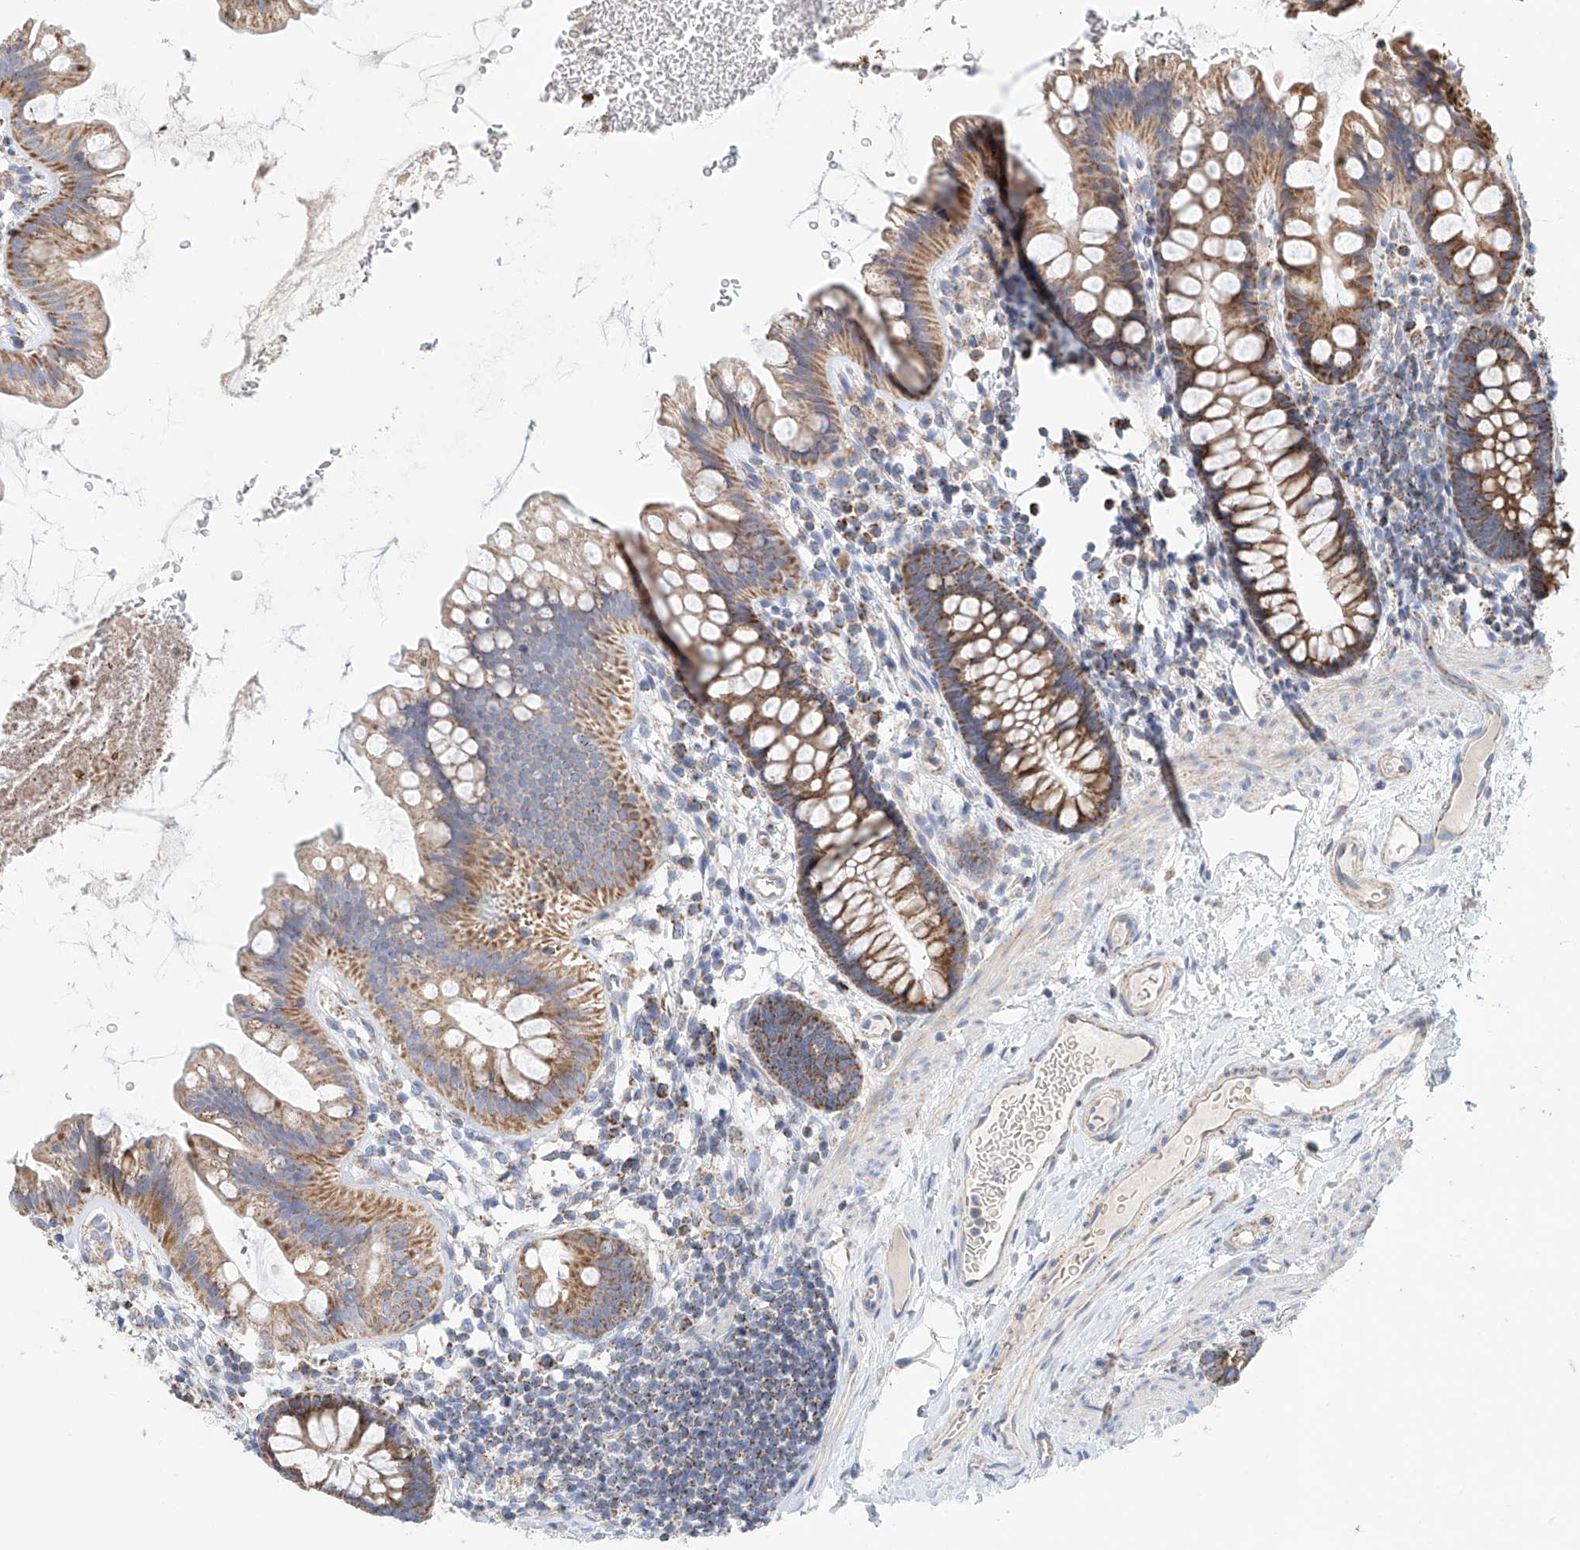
{"staining": {"intensity": "moderate", "quantity": "25%-75%", "location": "cytoplasmic/membranous"}, "tissue": "colon", "cell_type": "Endothelial cells", "image_type": "normal", "snomed": [{"axis": "morphology", "description": "Normal tissue, NOS"}, {"axis": "topography", "description": "Colon"}], "caption": "This image demonstrates IHC staining of normal human colon, with medium moderate cytoplasmic/membranous positivity in approximately 25%-75% of endothelial cells.", "gene": "MCL1", "patient": {"sex": "female", "age": 62}}